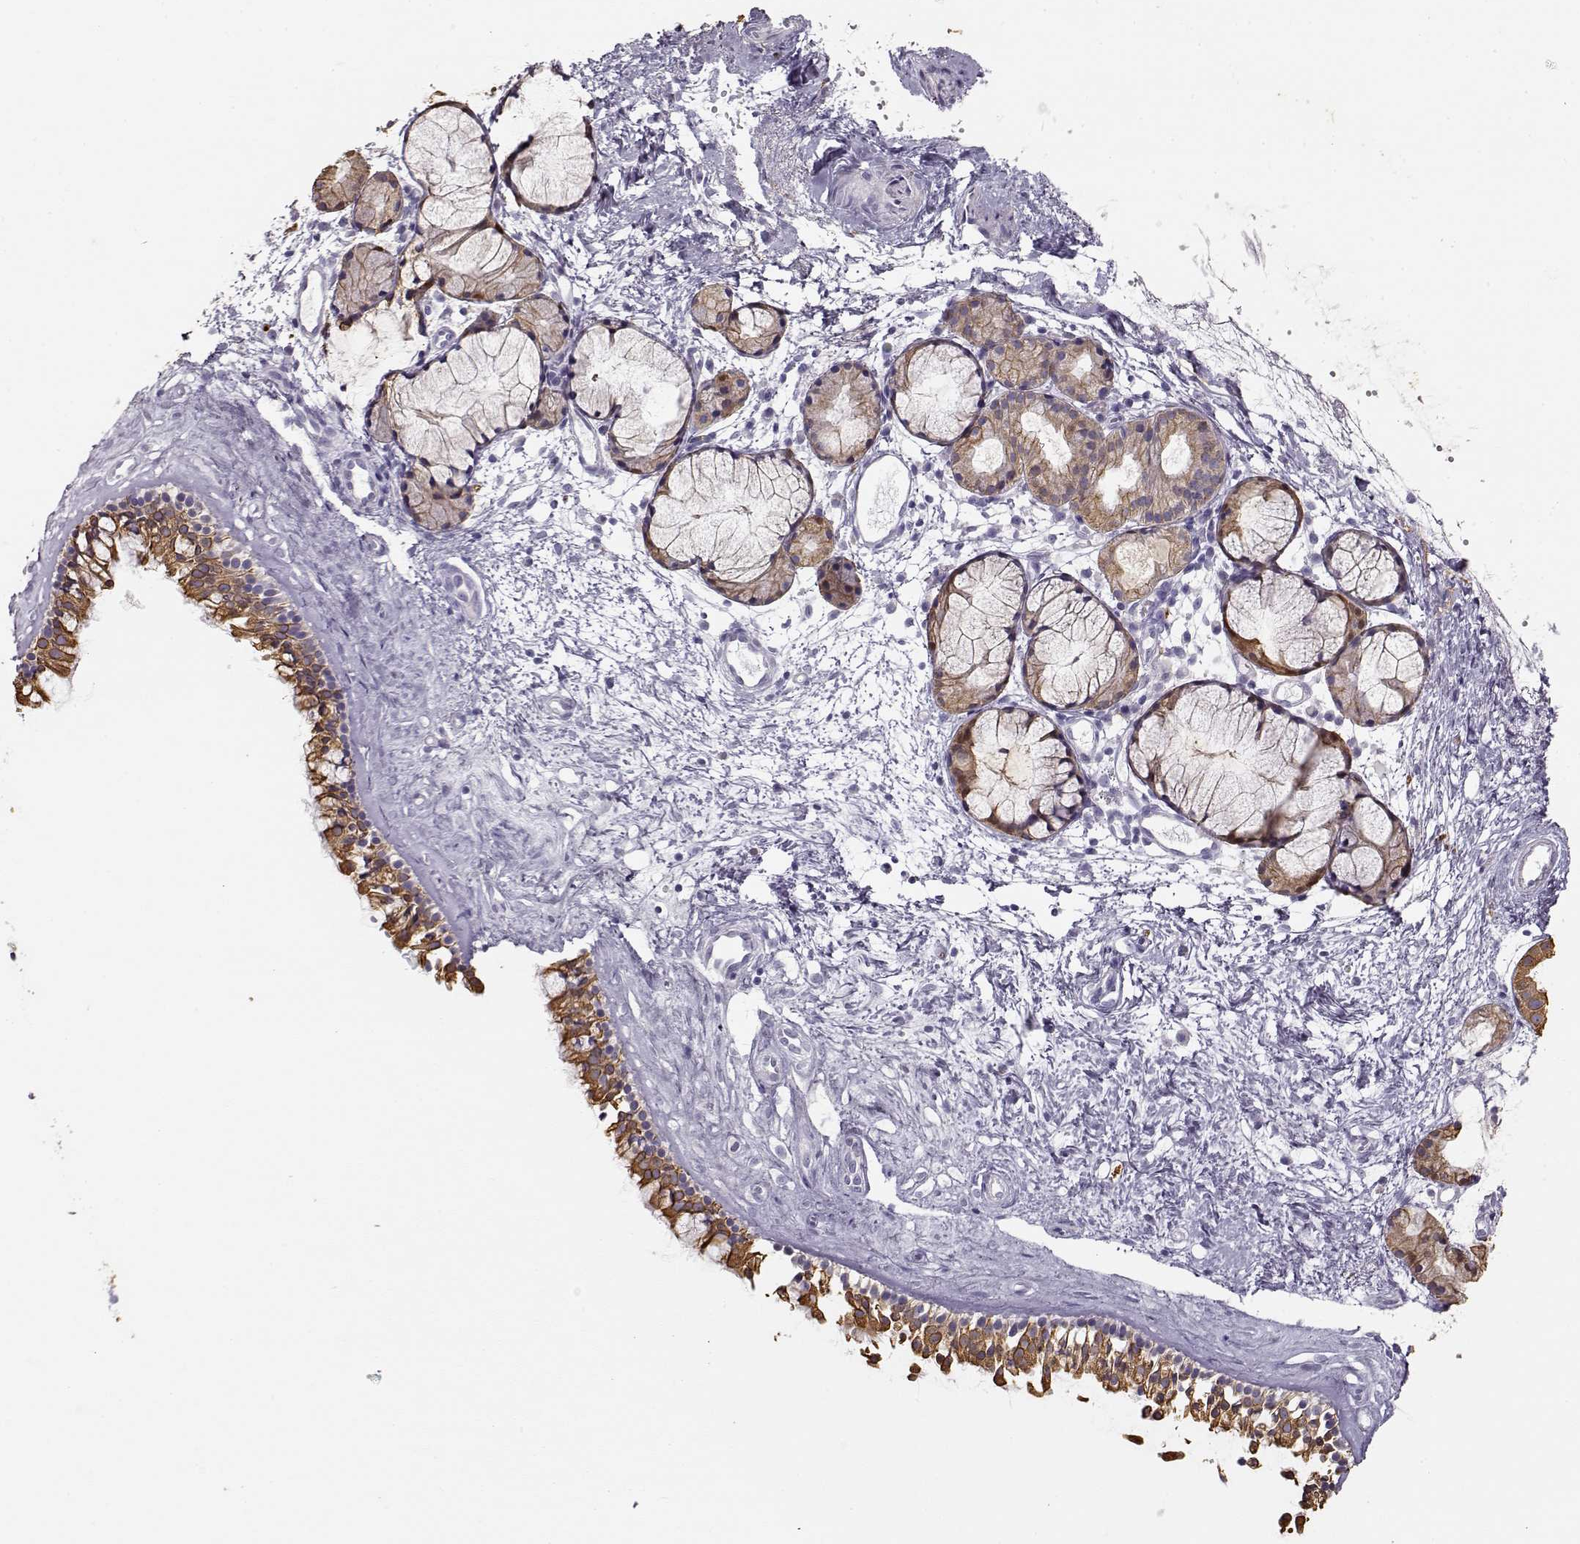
{"staining": {"intensity": "strong", "quantity": "25%-75%", "location": "cytoplasmic/membranous"}, "tissue": "nasopharynx", "cell_type": "Respiratory epithelial cells", "image_type": "normal", "snomed": [{"axis": "morphology", "description": "Normal tissue, NOS"}, {"axis": "topography", "description": "Nasopharynx"}], "caption": "Immunohistochemistry (DAB) staining of unremarkable human nasopharynx exhibits strong cytoplasmic/membranous protein expression in about 25%-75% of respiratory epithelial cells.", "gene": "S100B", "patient": {"sex": "female", "age": 52}}